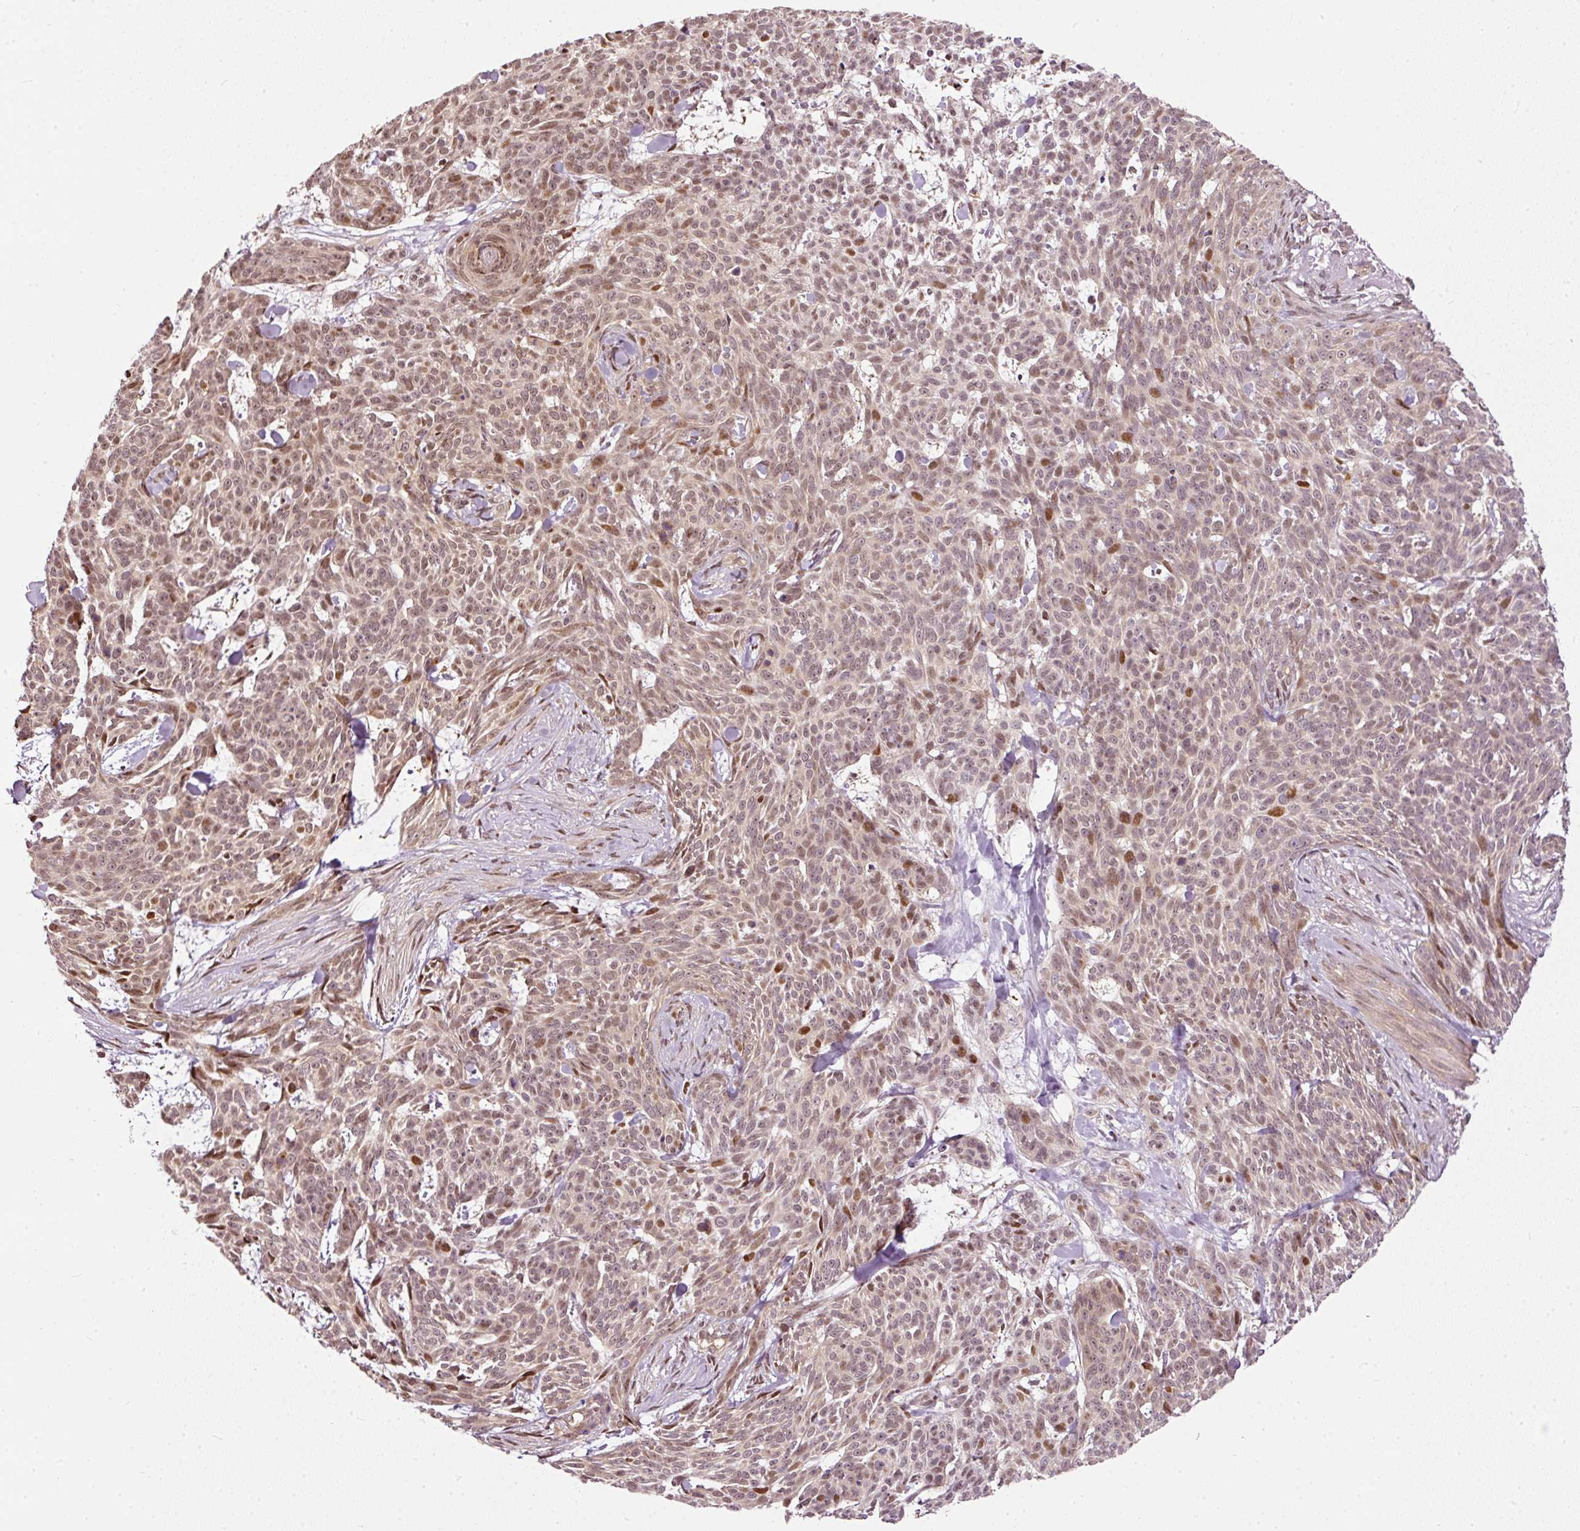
{"staining": {"intensity": "moderate", "quantity": ">75%", "location": "nuclear"}, "tissue": "skin cancer", "cell_type": "Tumor cells", "image_type": "cancer", "snomed": [{"axis": "morphology", "description": "Basal cell carcinoma"}, {"axis": "topography", "description": "Skin"}], "caption": "Skin basal cell carcinoma stained for a protein (brown) demonstrates moderate nuclear positive expression in approximately >75% of tumor cells.", "gene": "ZNF778", "patient": {"sex": "female", "age": 93}}